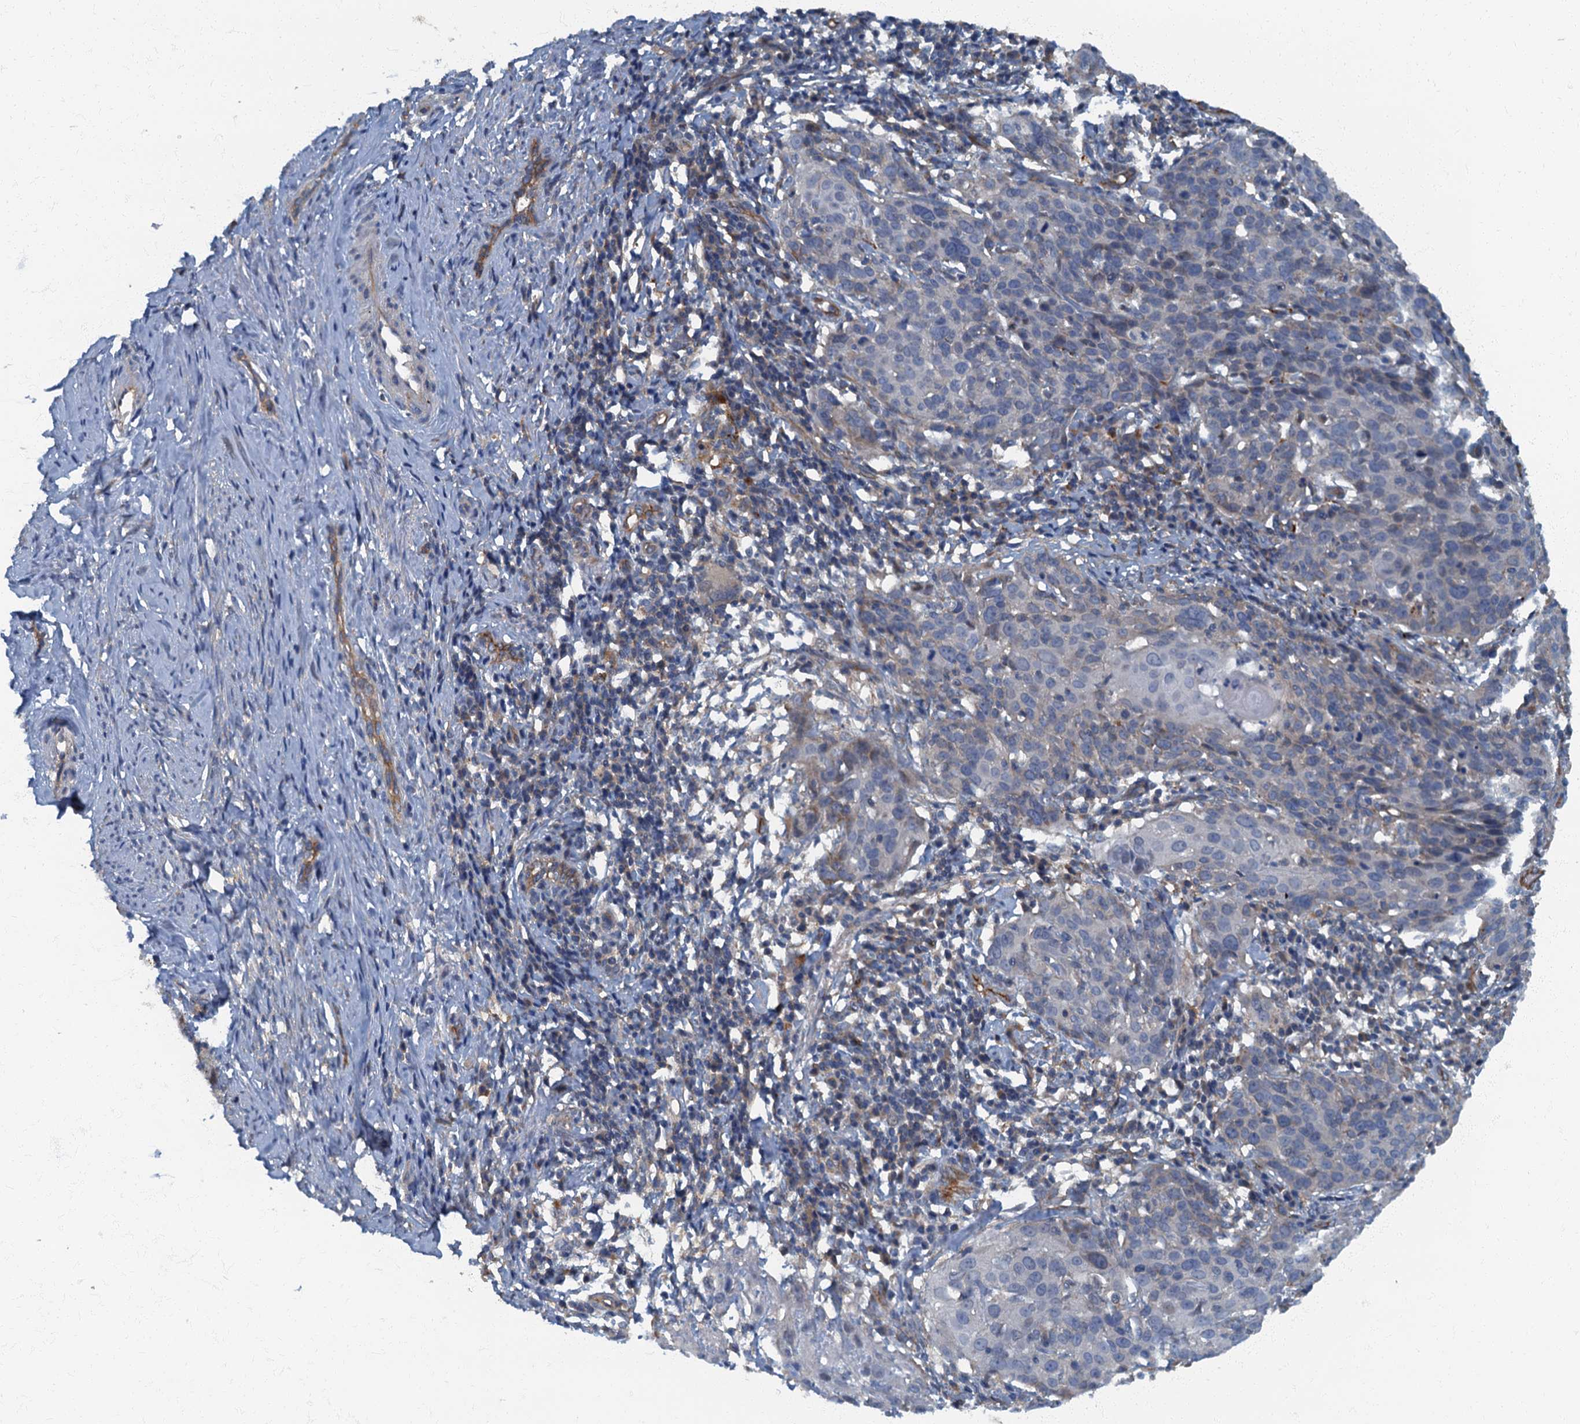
{"staining": {"intensity": "negative", "quantity": "none", "location": "none"}, "tissue": "cervical cancer", "cell_type": "Tumor cells", "image_type": "cancer", "snomed": [{"axis": "morphology", "description": "Squamous cell carcinoma, NOS"}, {"axis": "topography", "description": "Cervix"}], "caption": "Tumor cells are negative for protein expression in human cervical cancer. (DAB (3,3'-diaminobenzidine) immunohistochemistry with hematoxylin counter stain).", "gene": "ARL11", "patient": {"sex": "female", "age": 50}}